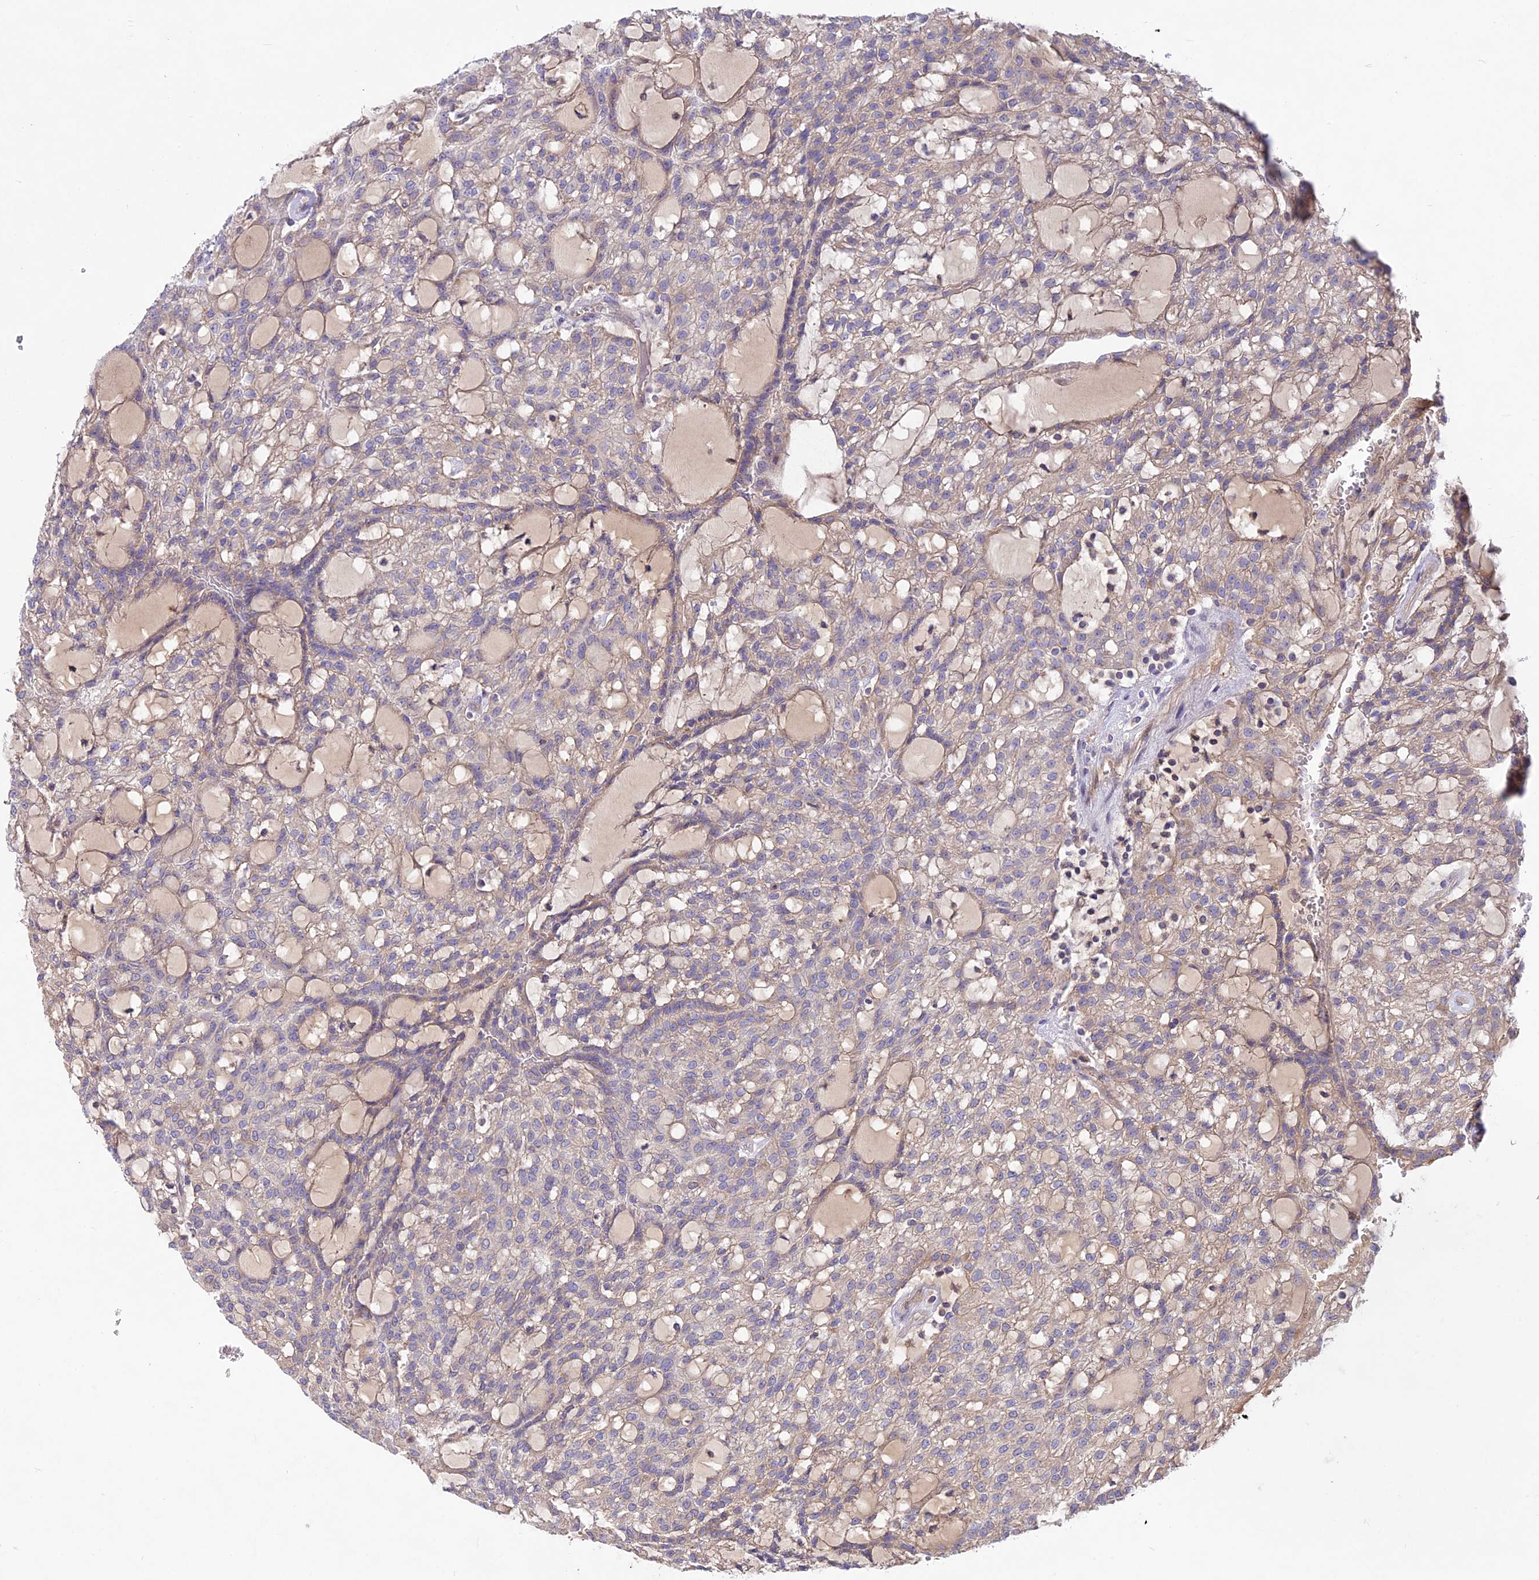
{"staining": {"intensity": "moderate", "quantity": "25%-75%", "location": "cytoplasmic/membranous"}, "tissue": "renal cancer", "cell_type": "Tumor cells", "image_type": "cancer", "snomed": [{"axis": "morphology", "description": "Adenocarcinoma, NOS"}, {"axis": "topography", "description": "Kidney"}], "caption": "Brown immunohistochemical staining in human renal cancer displays moderate cytoplasmic/membranous expression in about 25%-75% of tumor cells.", "gene": "PZP", "patient": {"sex": "male", "age": 63}}